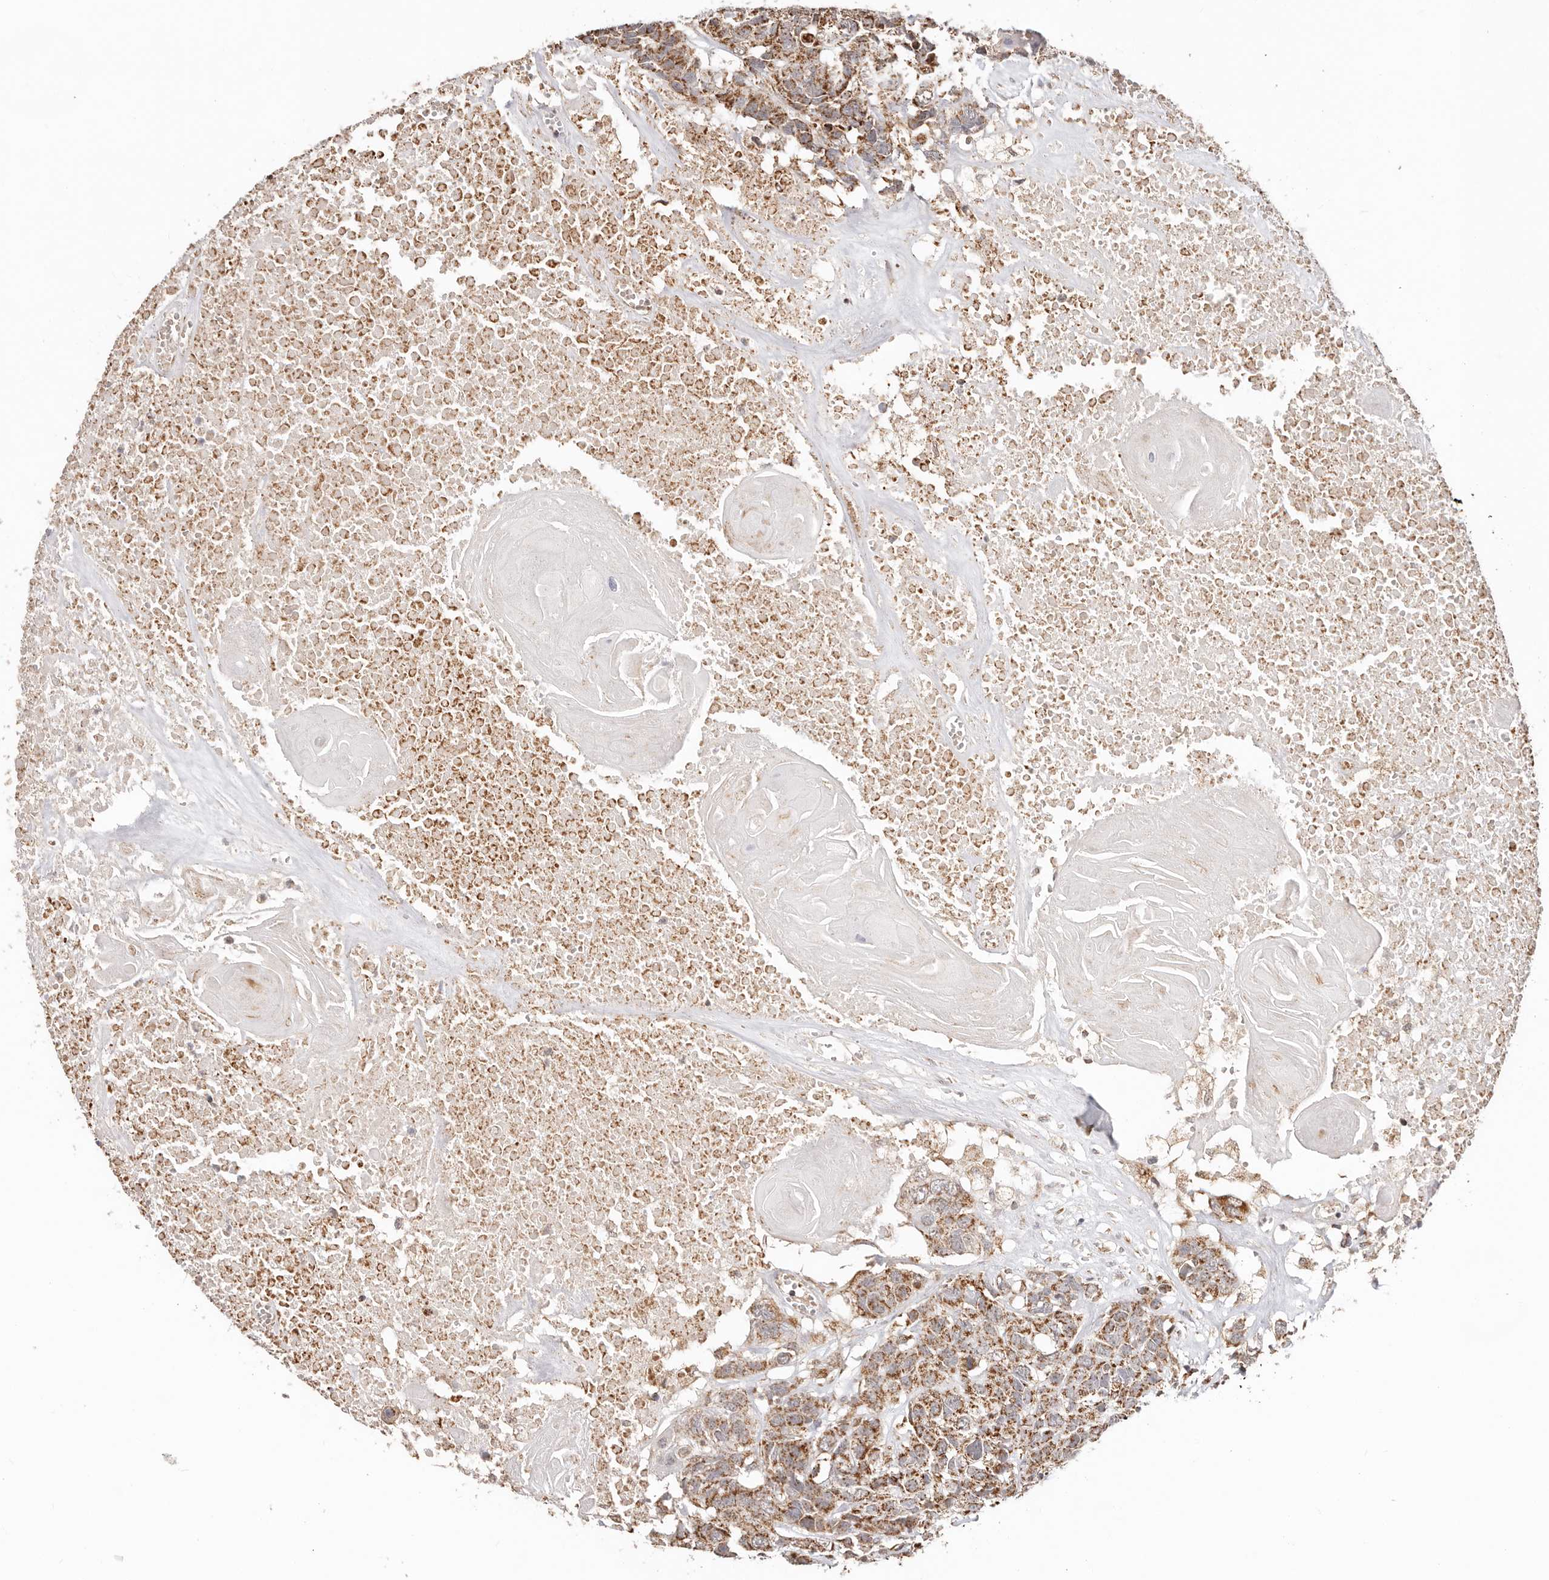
{"staining": {"intensity": "moderate", "quantity": ">75%", "location": "cytoplasmic/membranous"}, "tissue": "head and neck cancer", "cell_type": "Tumor cells", "image_type": "cancer", "snomed": [{"axis": "morphology", "description": "Squamous cell carcinoma, NOS"}, {"axis": "topography", "description": "Head-Neck"}], "caption": "This is a micrograph of immunohistochemistry (IHC) staining of head and neck cancer, which shows moderate expression in the cytoplasmic/membranous of tumor cells.", "gene": "NDUFB11", "patient": {"sex": "male", "age": 66}}